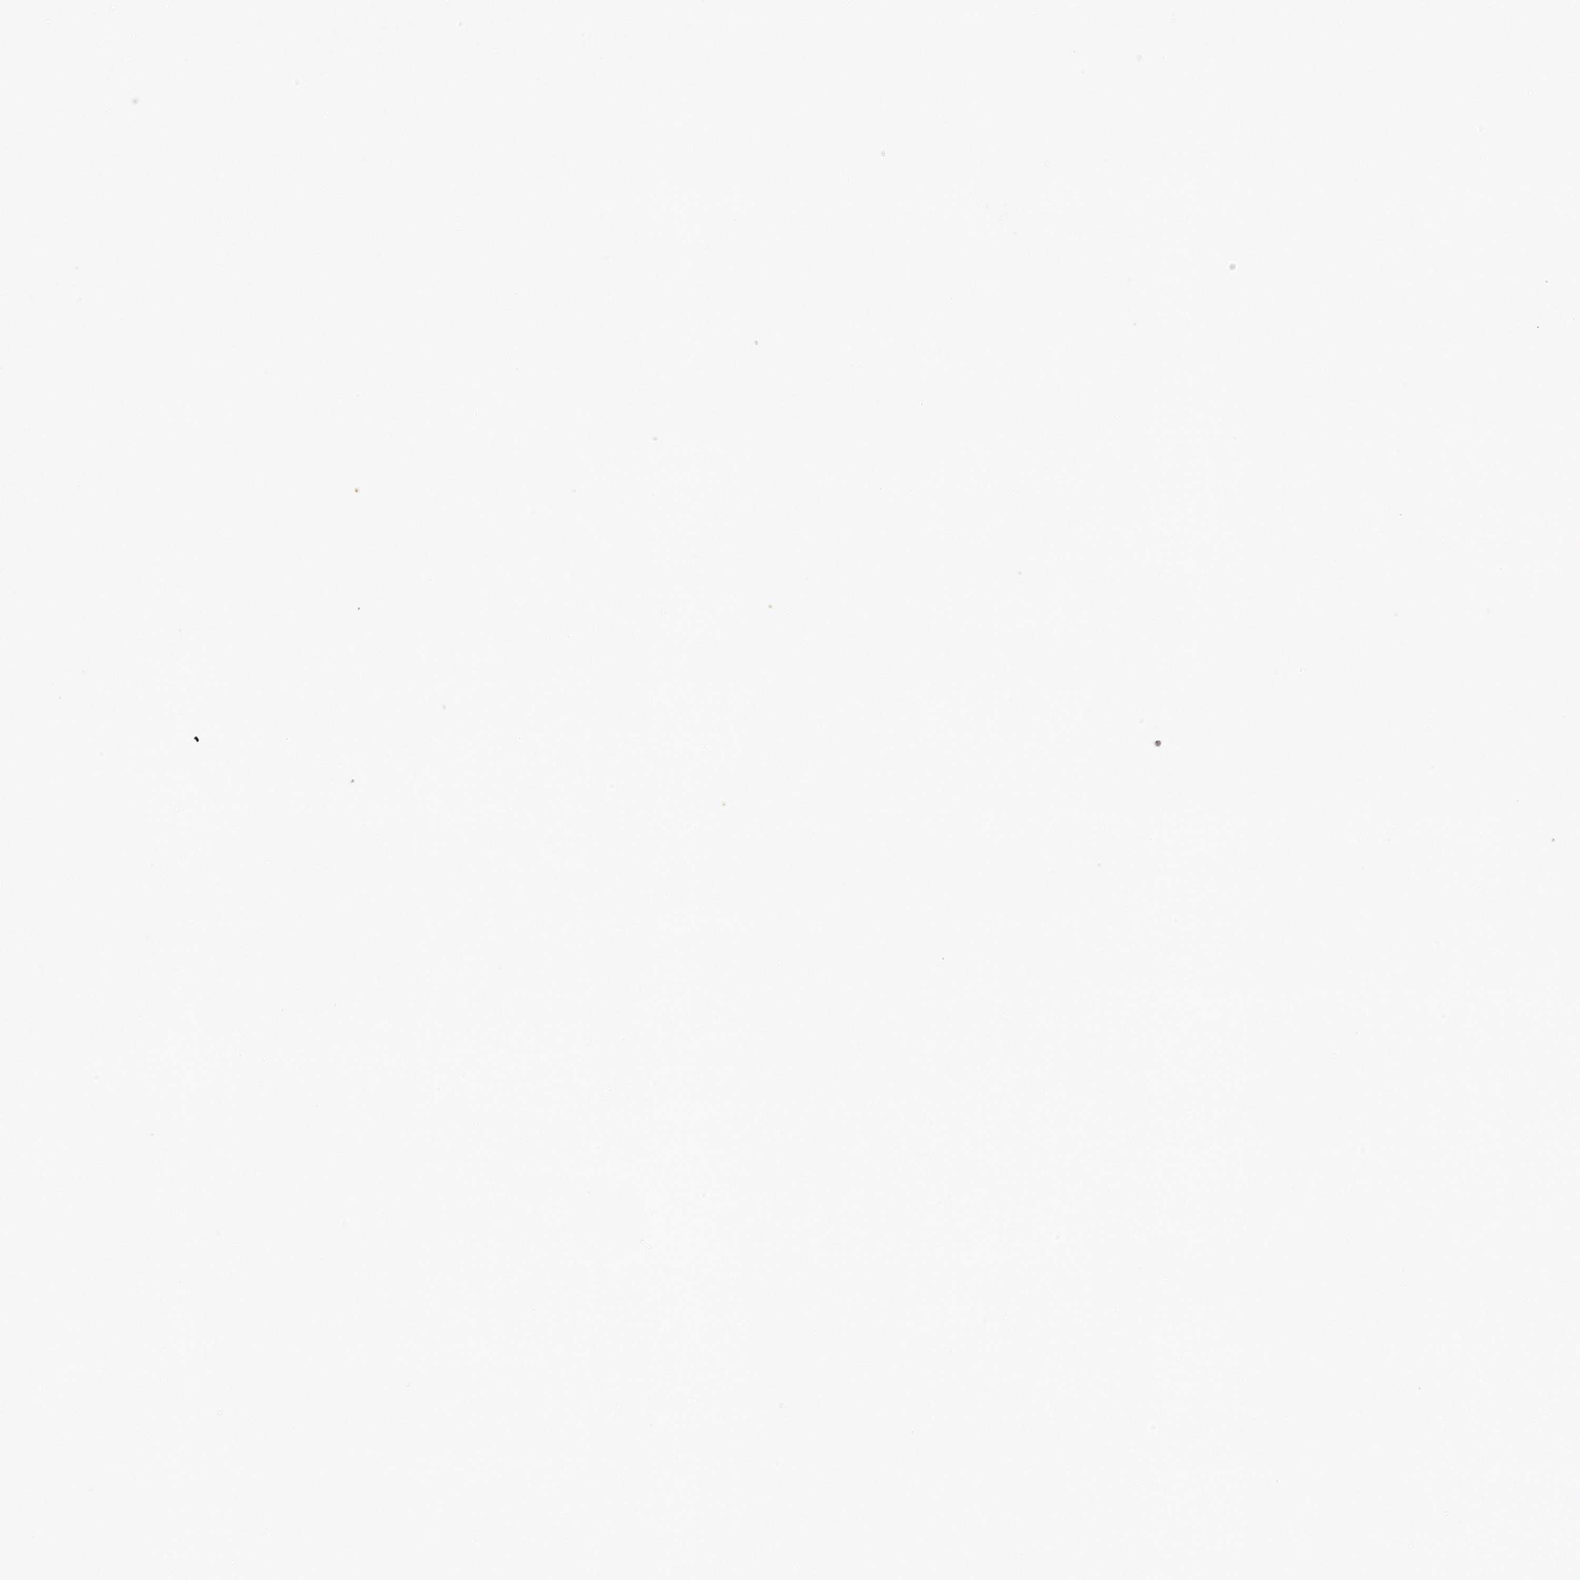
{"staining": {"intensity": "weak", "quantity": "25%-75%", "location": "cytoplasmic/membranous"}, "tissue": "lymphoma", "cell_type": "Tumor cells", "image_type": "cancer", "snomed": [{"axis": "morphology", "description": "Malignant lymphoma, non-Hodgkin's type, Low grade"}, {"axis": "topography", "description": "Lymph node"}], "caption": "Protein staining by immunohistochemistry (IHC) shows weak cytoplasmic/membranous staining in about 25%-75% of tumor cells in lymphoma. The staining is performed using DAB (3,3'-diaminobenzidine) brown chromogen to label protein expression. The nuclei are counter-stained blue using hematoxylin.", "gene": "CHST7", "patient": {"sex": "male", "age": 70}}